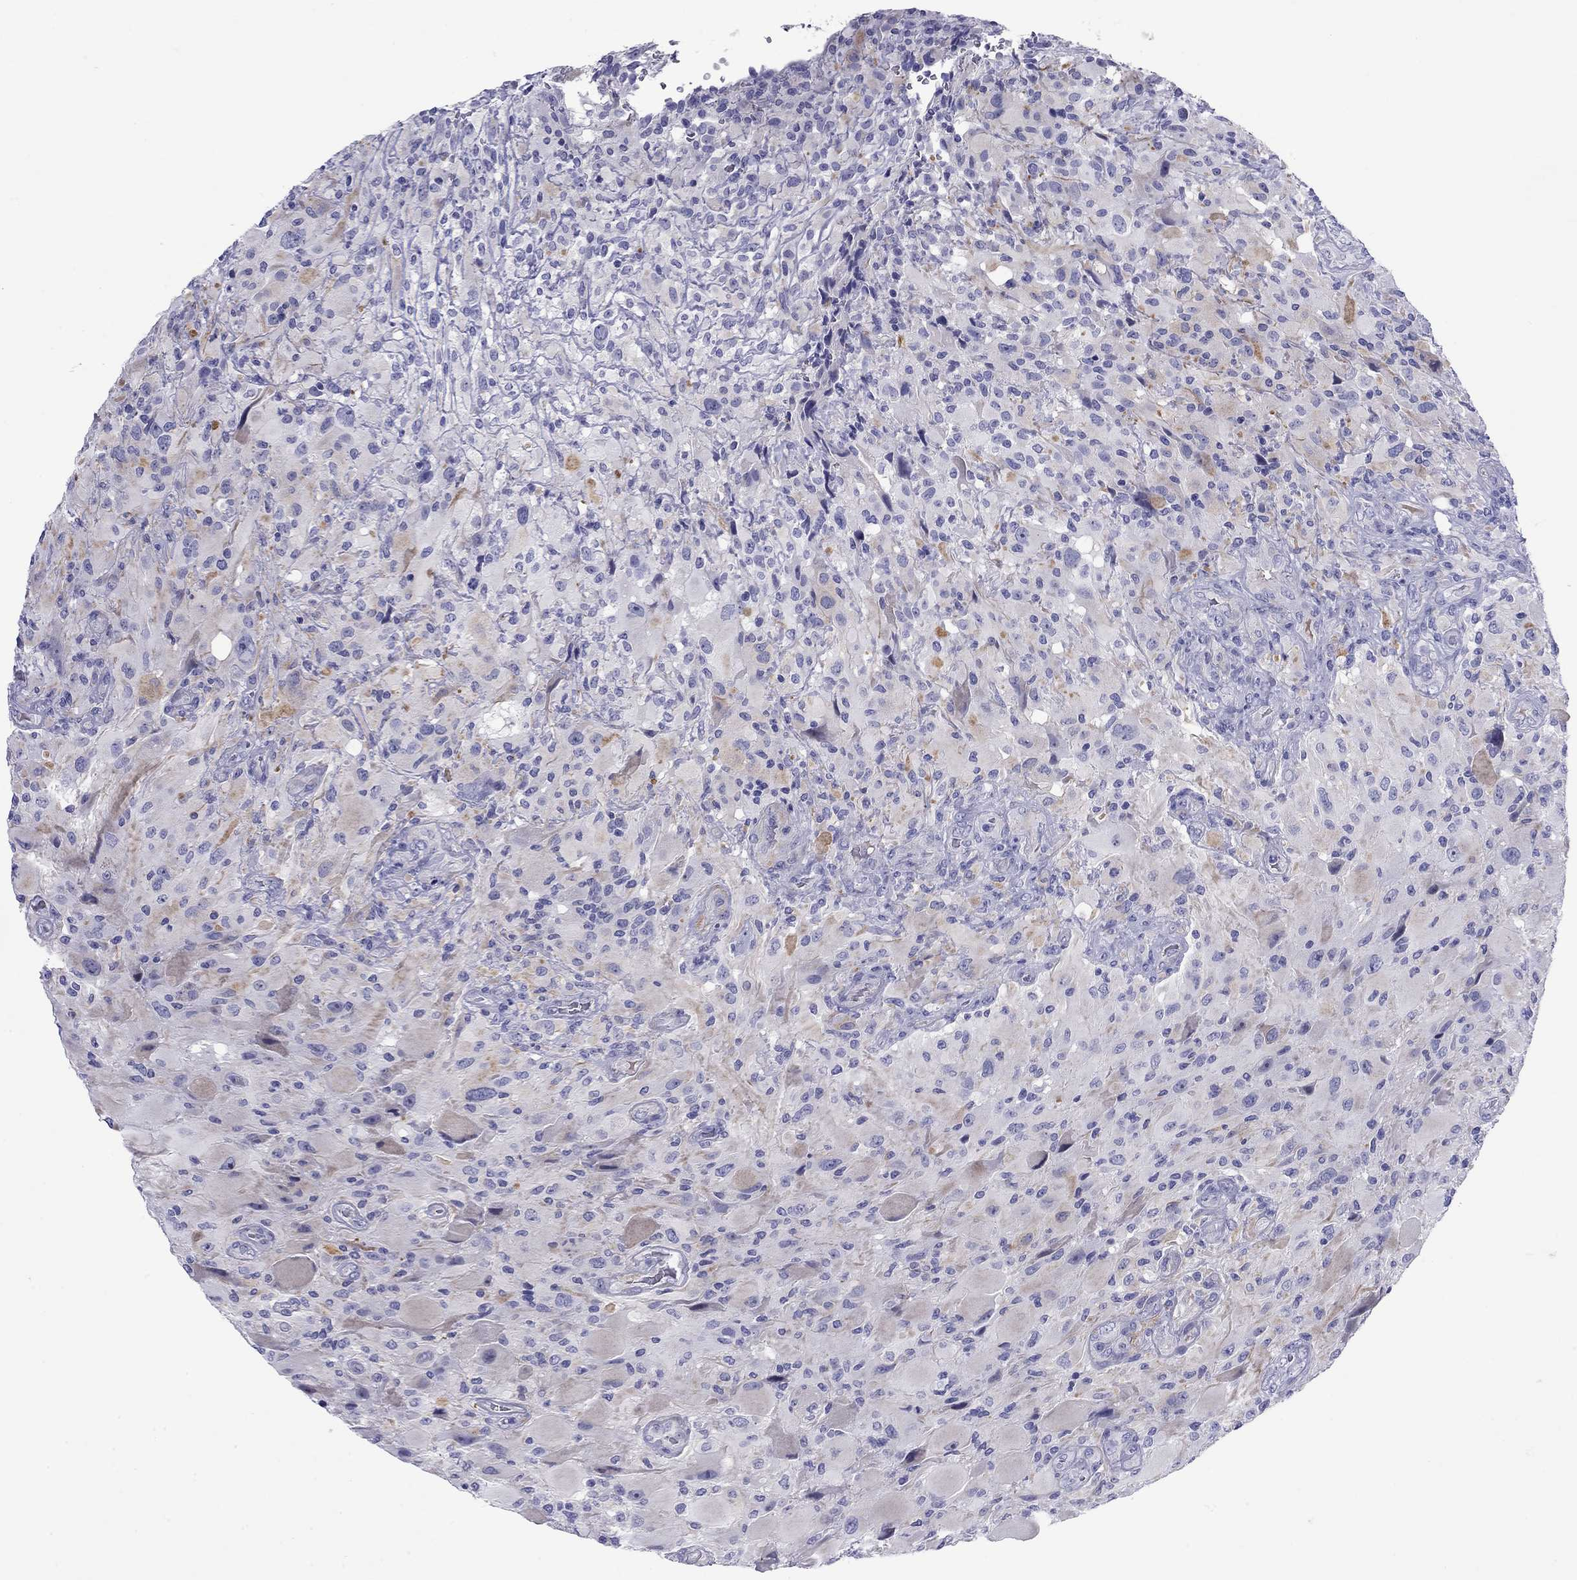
{"staining": {"intensity": "negative", "quantity": "none", "location": "none"}, "tissue": "glioma", "cell_type": "Tumor cells", "image_type": "cancer", "snomed": [{"axis": "morphology", "description": "Glioma, malignant, High grade"}, {"axis": "topography", "description": "Cerebral cortex"}], "caption": "This is a photomicrograph of immunohistochemistry (IHC) staining of high-grade glioma (malignant), which shows no staining in tumor cells. (DAB IHC, high magnification).", "gene": "CMYA5", "patient": {"sex": "male", "age": 35}}